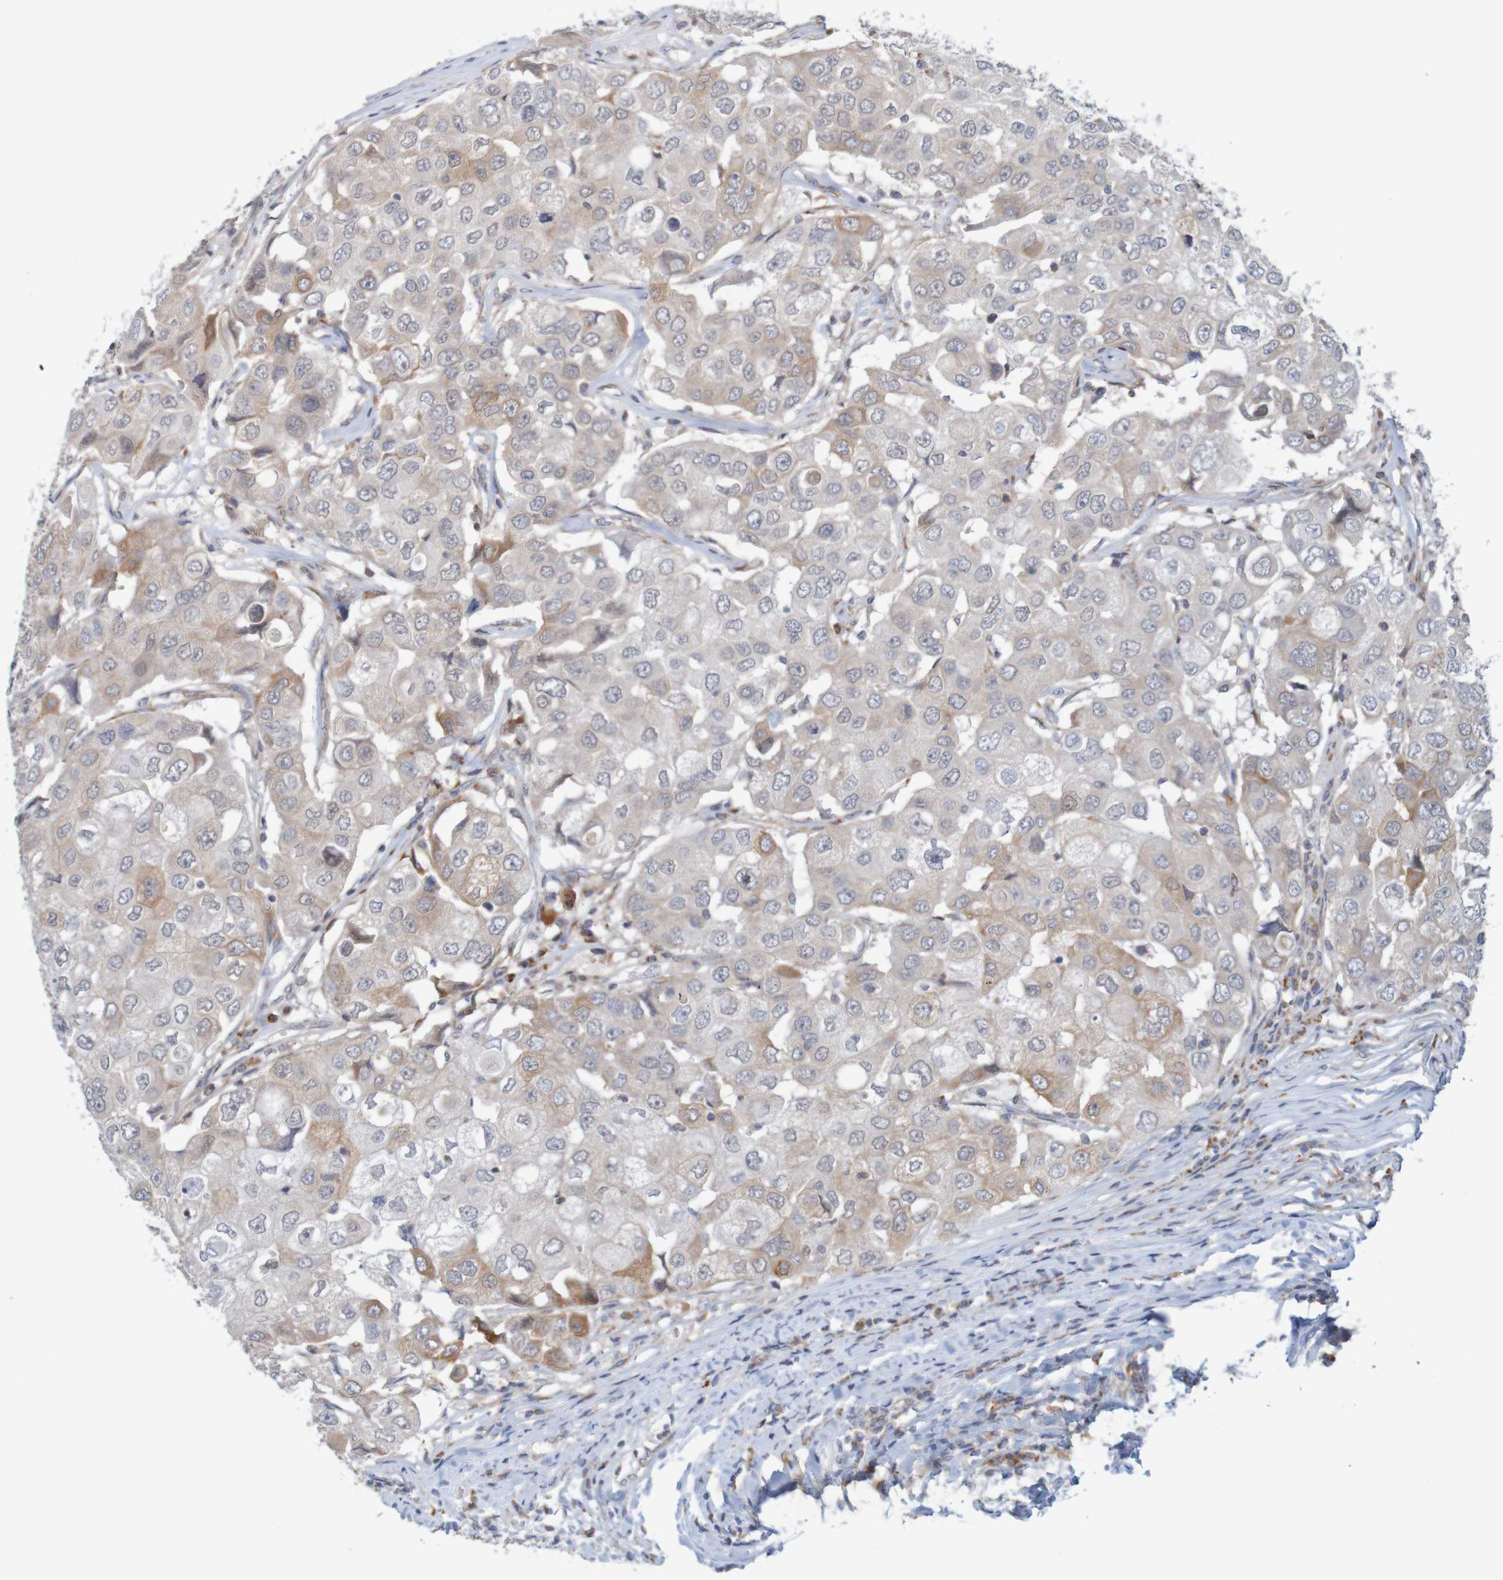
{"staining": {"intensity": "weak", "quantity": ">75%", "location": "cytoplasmic/membranous"}, "tissue": "breast cancer", "cell_type": "Tumor cells", "image_type": "cancer", "snomed": [{"axis": "morphology", "description": "Duct carcinoma"}, {"axis": "topography", "description": "Breast"}], "caption": "Tumor cells reveal weak cytoplasmic/membranous positivity in approximately >75% of cells in breast infiltrating ductal carcinoma.", "gene": "NAV2", "patient": {"sex": "female", "age": 27}}